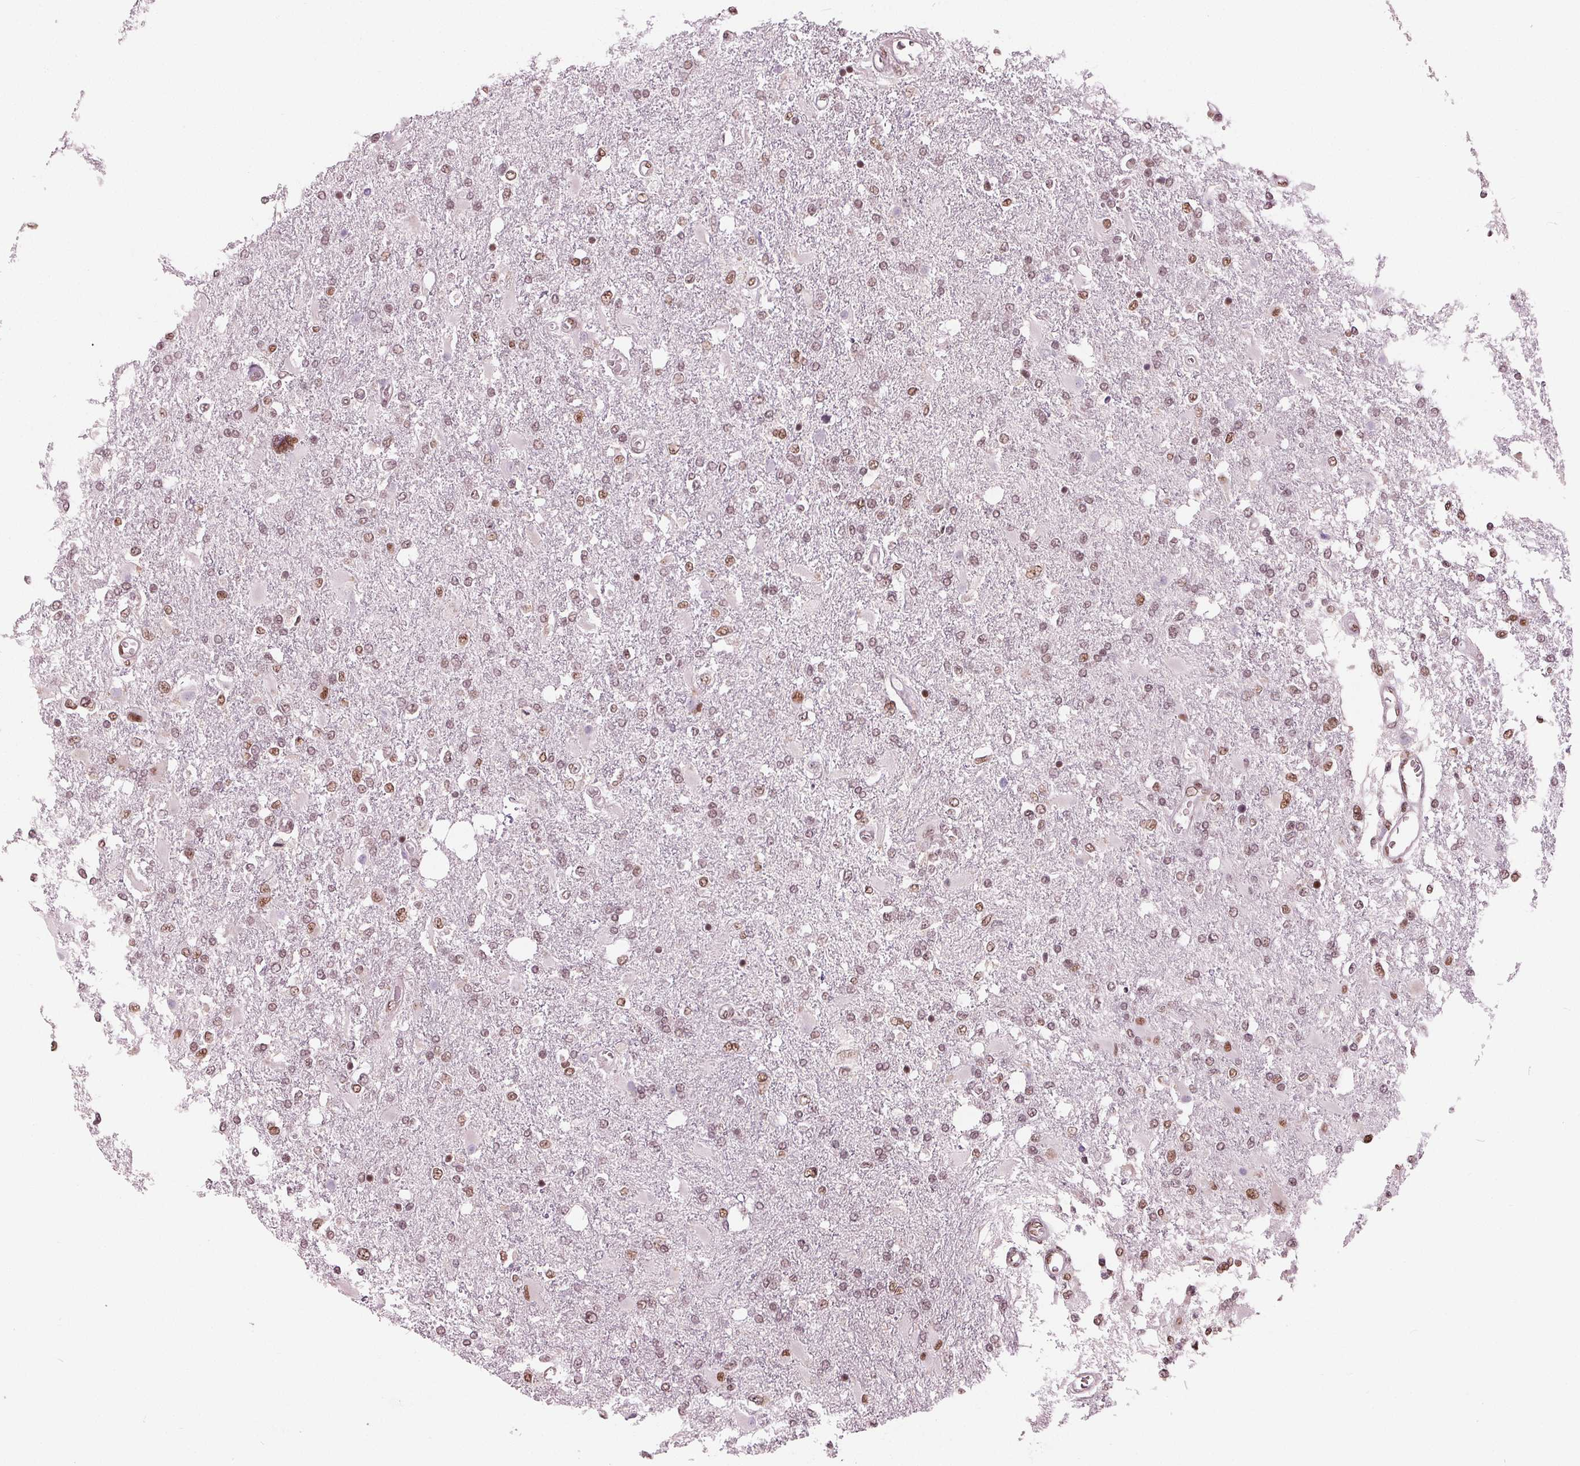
{"staining": {"intensity": "moderate", "quantity": "25%-75%", "location": "nuclear"}, "tissue": "glioma", "cell_type": "Tumor cells", "image_type": "cancer", "snomed": [{"axis": "morphology", "description": "Glioma, malignant, High grade"}, {"axis": "topography", "description": "Cerebral cortex"}], "caption": "Human glioma stained with a protein marker shows moderate staining in tumor cells.", "gene": "LSM2", "patient": {"sex": "male", "age": 79}}